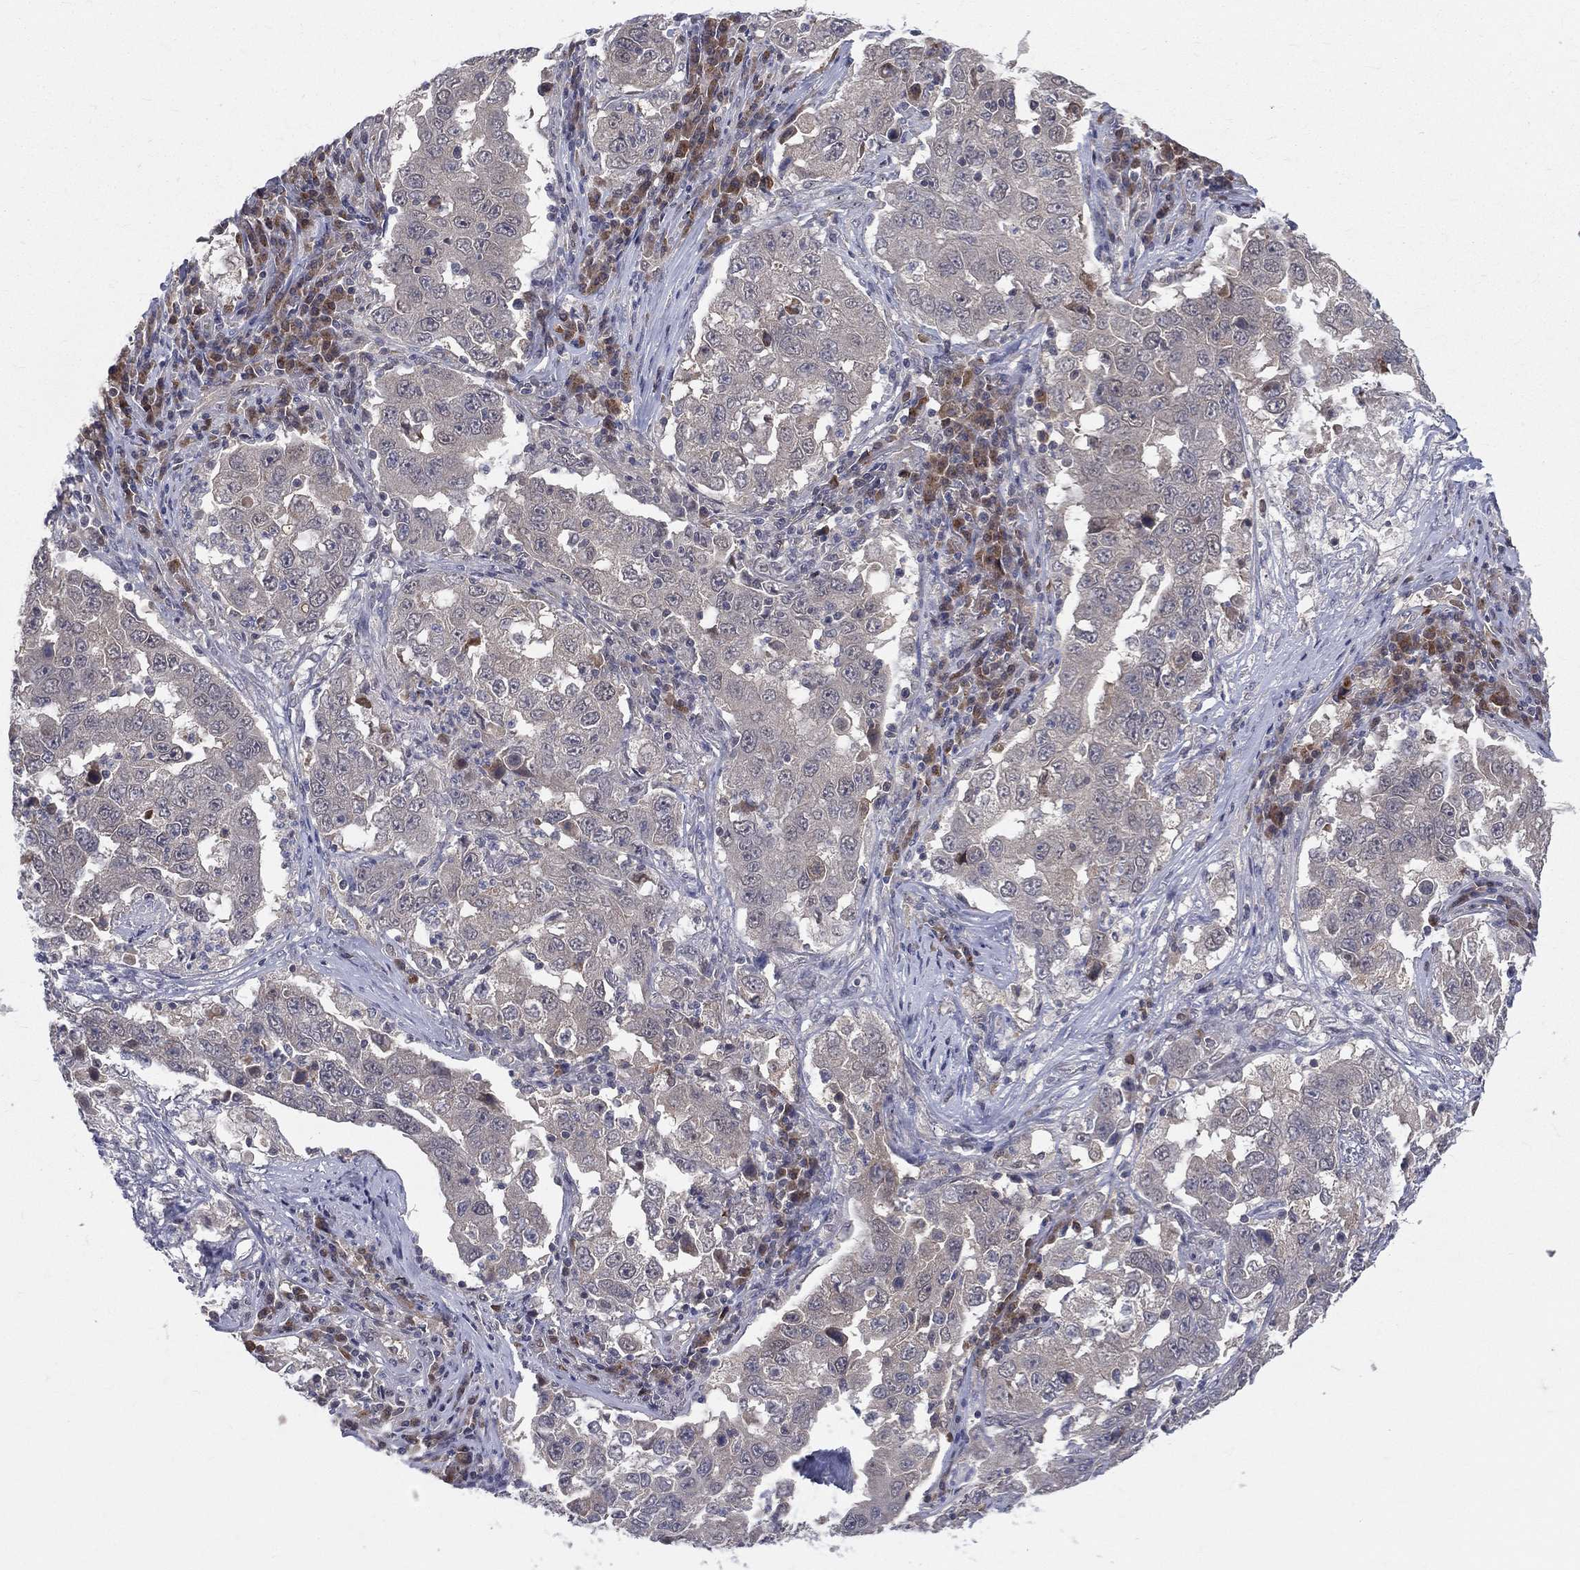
{"staining": {"intensity": "negative", "quantity": "none", "location": "none"}, "tissue": "lung cancer", "cell_type": "Tumor cells", "image_type": "cancer", "snomed": [{"axis": "morphology", "description": "Adenocarcinoma, NOS"}, {"axis": "topography", "description": "Lung"}], "caption": "High power microscopy micrograph of an immunohistochemistry (IHC) photomicrograph of lung cancer (adenocarcinoma), revealing no significant staining in tumor cells. (DAB (3,3'-diaminobenzidine) immunohistochemistry (IHC) with hematoxylin counter stain).", "gene": "DLG4", "patient": {"sex": "male", "age": 73}}